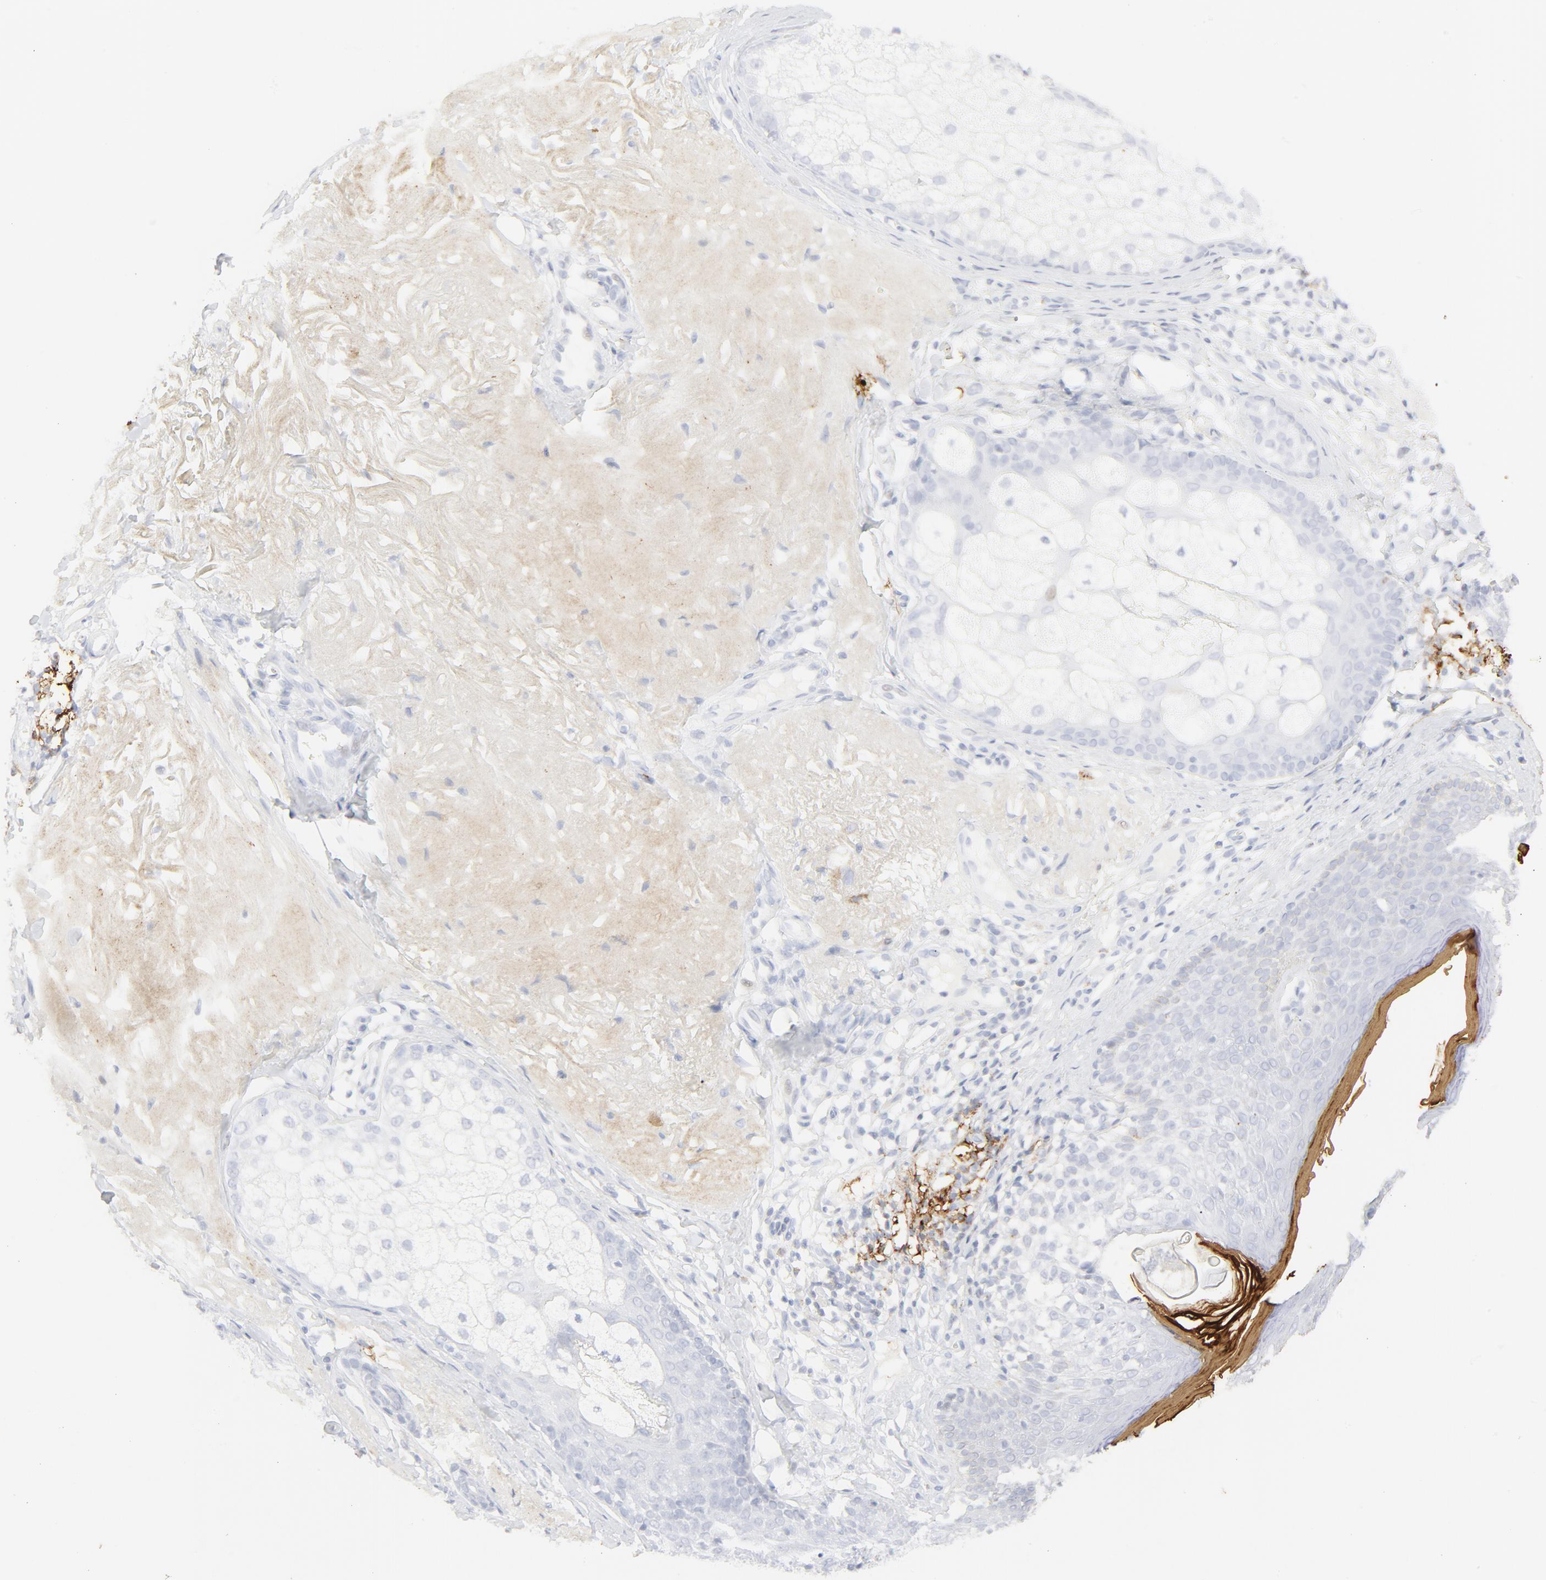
{"staining": {"intensity": "negative", "quantity": "none", "location": "none"}, "tissue": "skin cancer", "cell_type": "Tumor cells", "image_type": "cancer", "snomed": [{"axis": "morphology", "description": "Basal cell carcinoma"}, {"axis": "topography", "description": "Skin"}], "caption": "The photomicrograph exhibits no staining of tumor cells in skin cancer (basal cell carcinoma). Brightfield microscopy of immunohistochemistry (IHC) stained with DAB (3,3'-diaminobenzidine) (brown) and hematoxylin (blue), captured at high magnification.", "gene": "CCR7", "patient": {"sex": "male", "age": 74}}